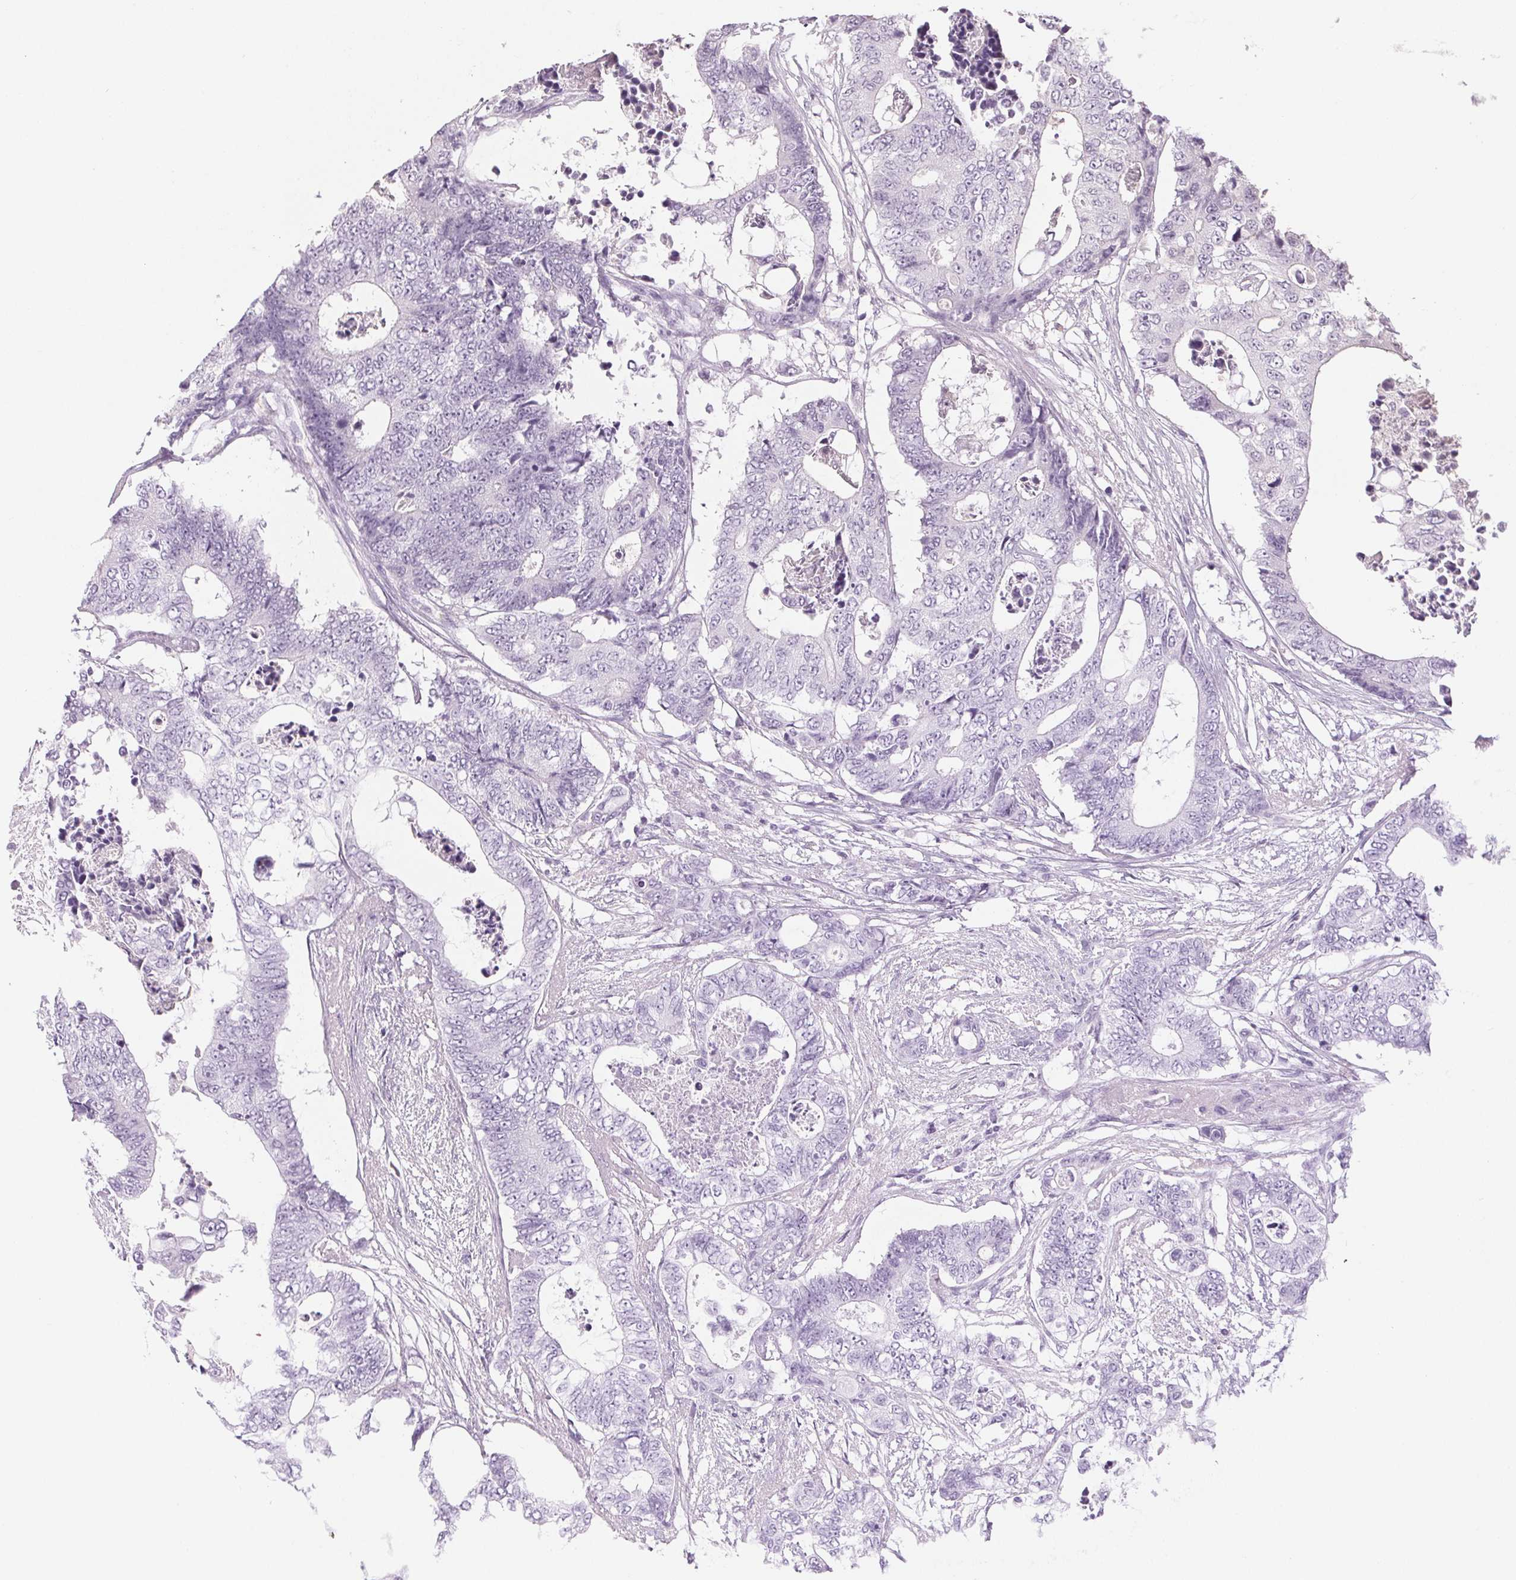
{"staining": {"intensity": "negative", "quantity": "none", "location": "none"}, "tissue": "colorectal cancer", "cell_type": "Tumor cells", "image_type": "cancer", "snomed": [{"axis": "morphology", "description": "Adenocarcinoma, NOS"}, {"axis": "topography", "description": "Colon"}], "caption": "DAB (3,3'-diaminobenzidine) immunohistochemical staining of human colorectal adenocarcinoma shows no significant staining in tumor cells. (IHC, brightfield microscopy, high magnification).", "gene": "LTF", "patient": {"sex": "female", "age": 48}}